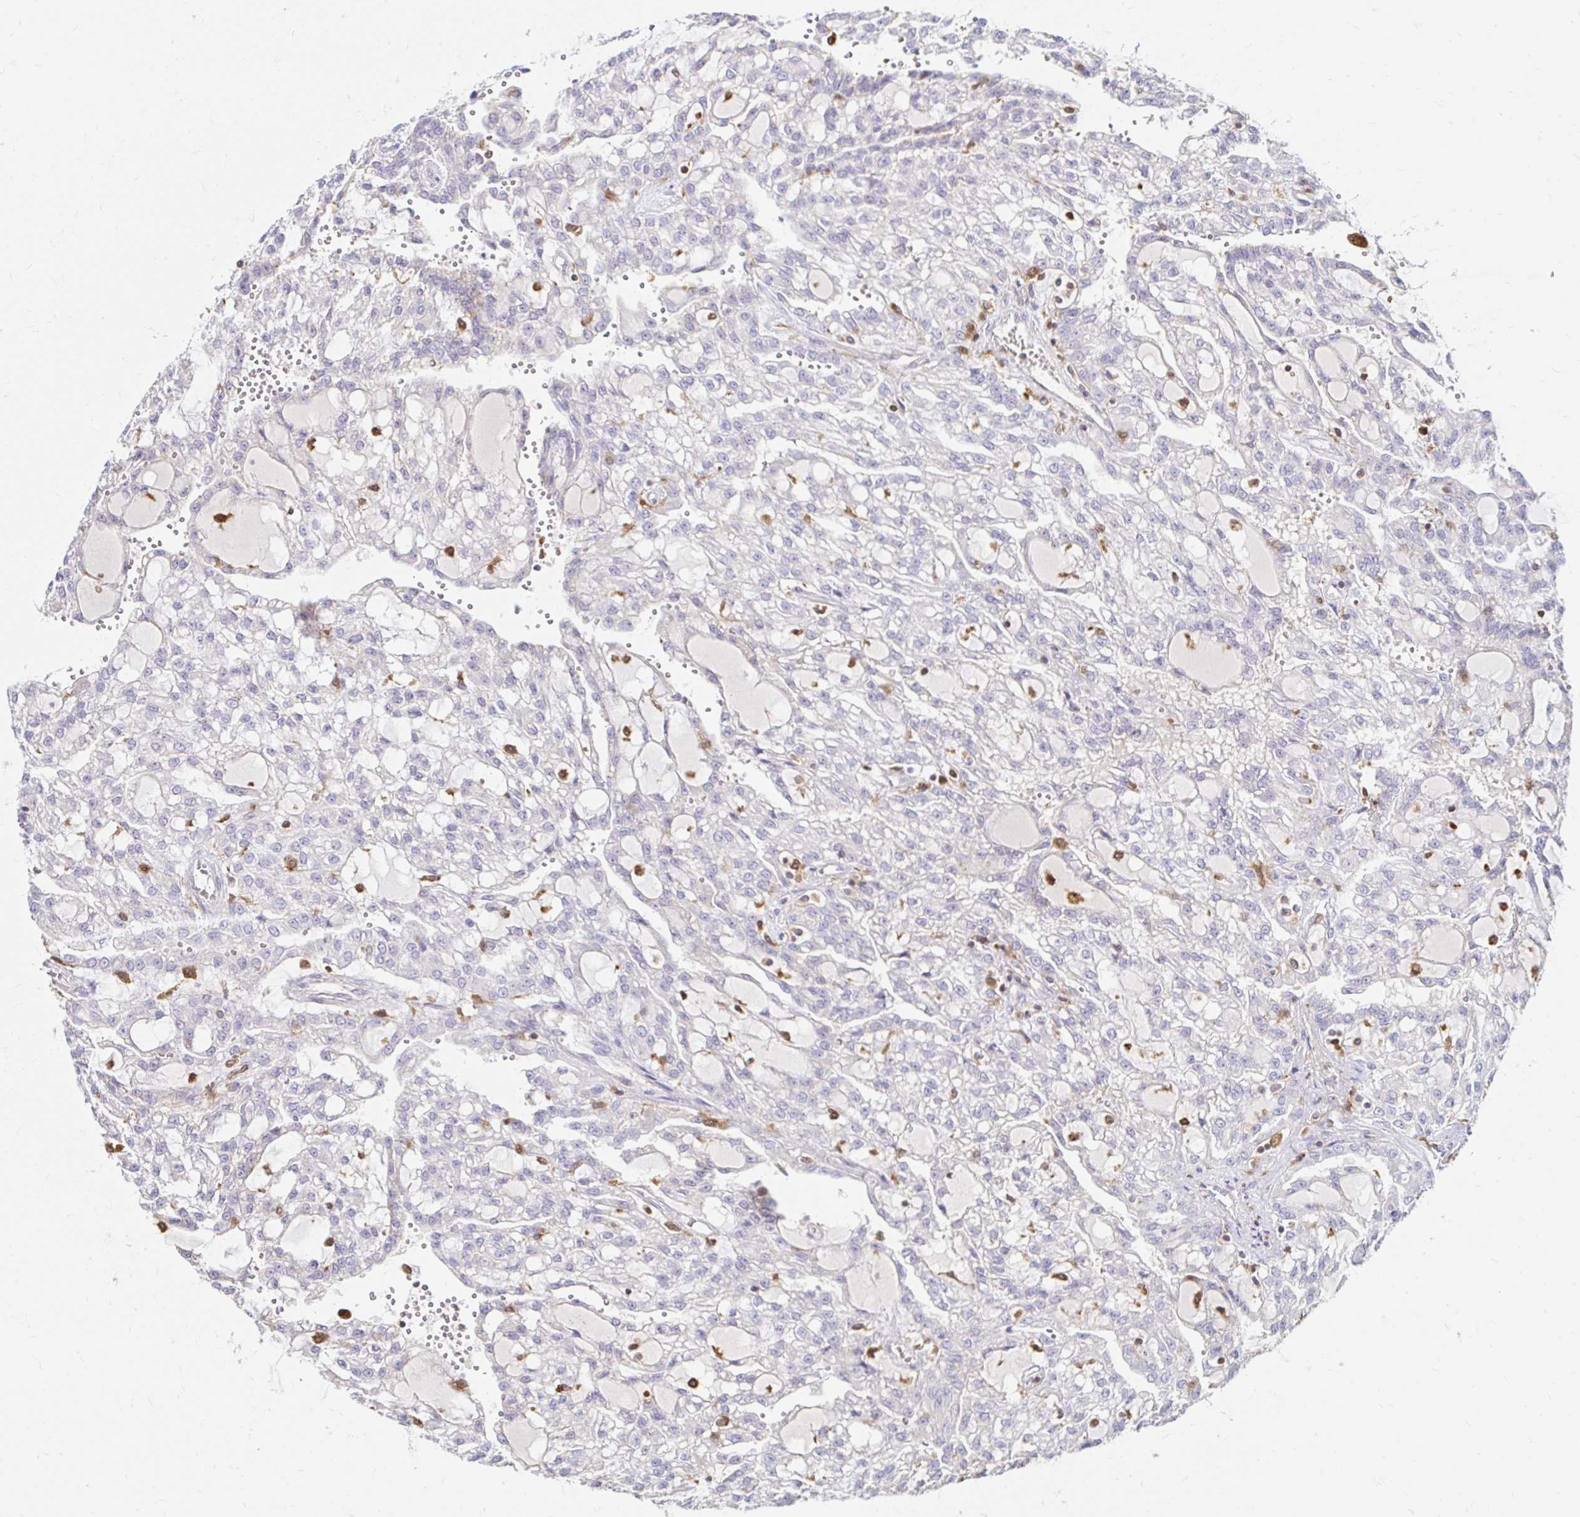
{"staining": {"intensity": "negative", "quantity": "none", "location": "none"}, "tissue": "renal cancer", "cell_type": "Tumor cells", "image_type": "cancer", "snomed": [{"axis": "morphology", "description": "Adenocarcinoma, NOS"}, {"axis": "topography", "description": "Kidney"}], "caption": "A high-resolution micrograph shows immunohistochemistry staining of adenocarcinoma (renal), which demonstrates no significant positivity in tumor cells.", "gene": "PYCARD", "patient": {"sex": "male", "age": 63}}